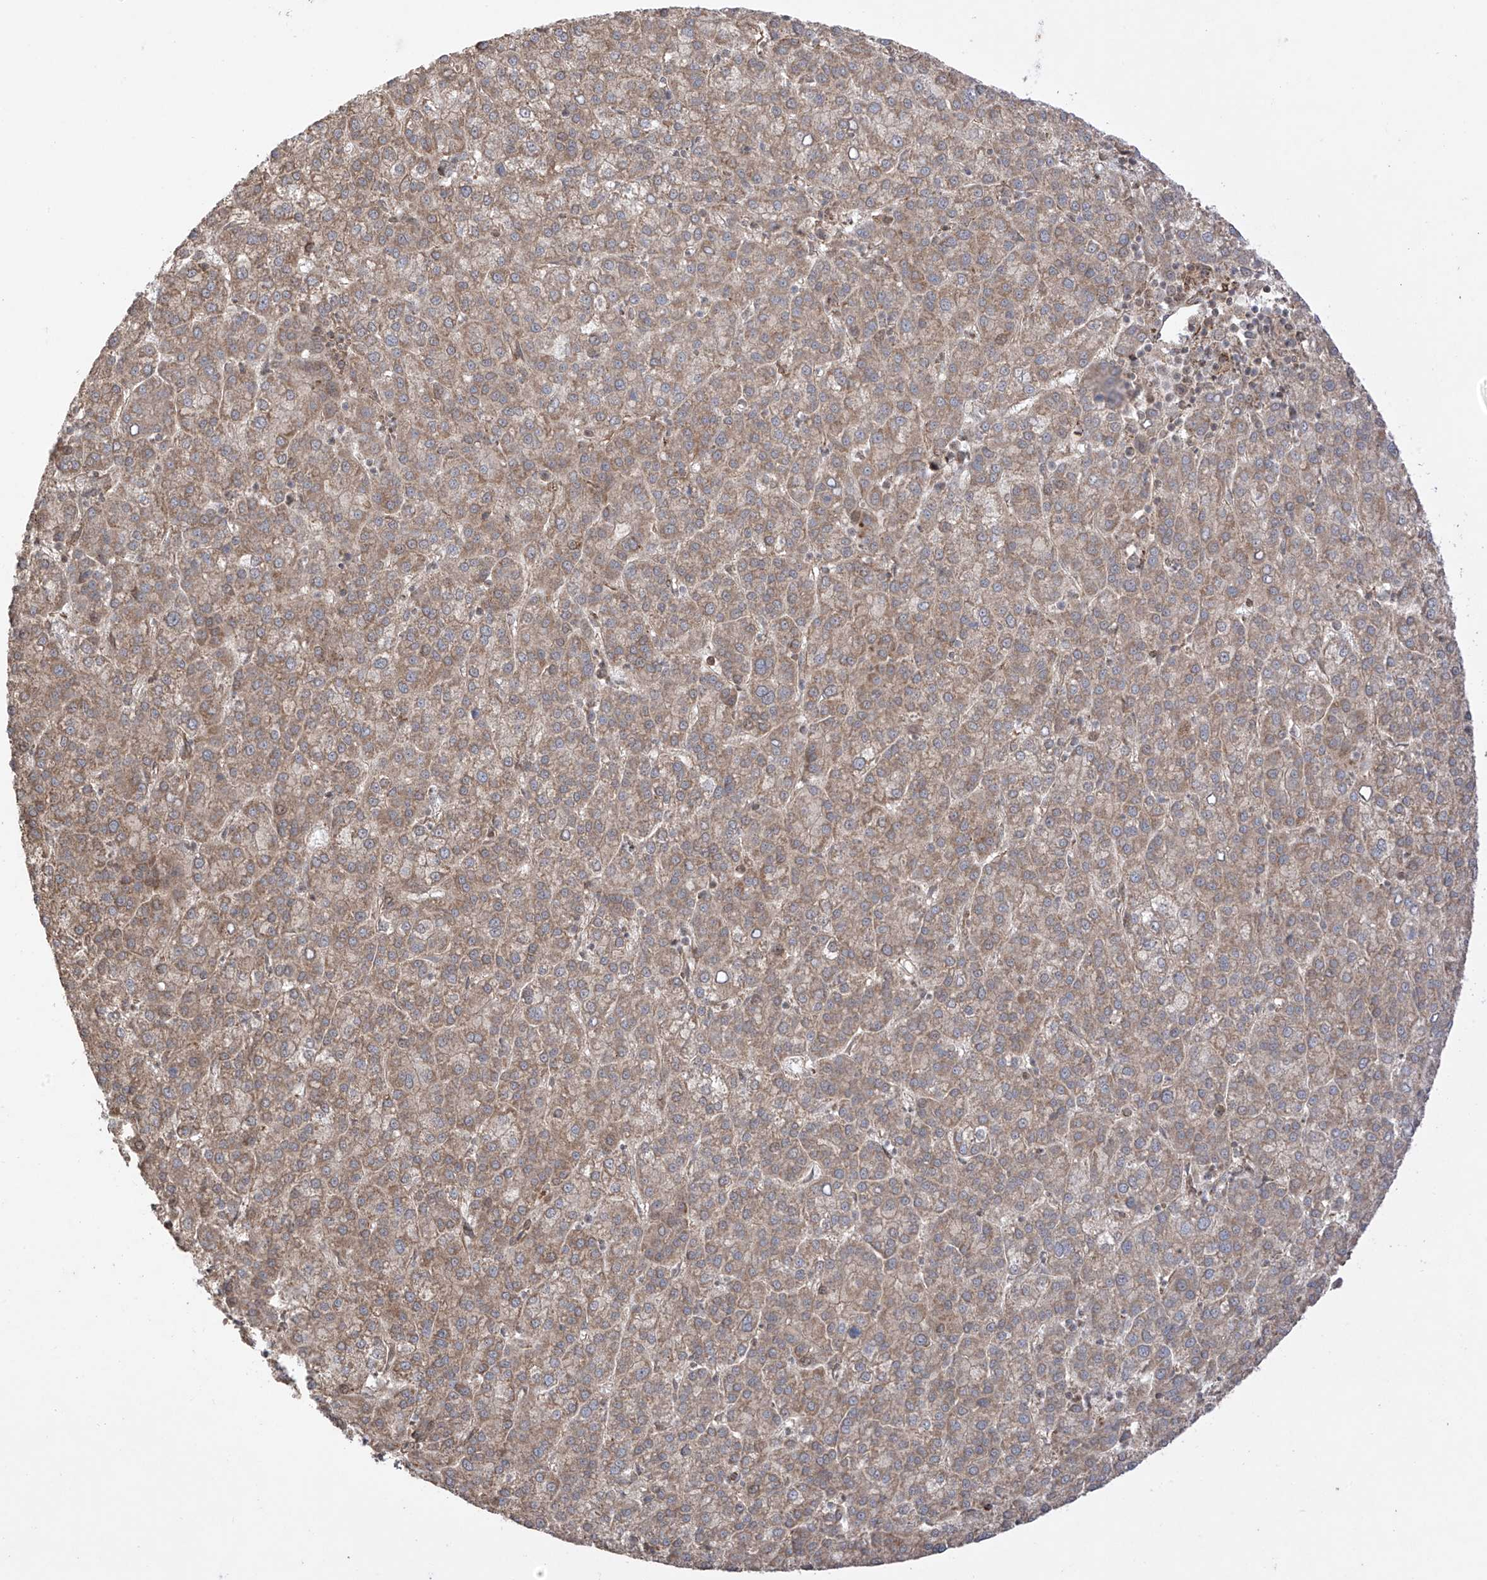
{"staining": {"intensity": "moderate", "quantity": ">75%", "location": "cytoplasmic/membranous"}, "tissue": "liver cancer", "cell_type": "Tumor cells", "image_type": "cancer", "snomed": [{"axis": "morphology", "description": "Carcinoma, Hepatocellular, NOS"}, {"axis": "topography", "description": "Liver"}], "caption": "Liver cancer stained for a protein demonstrates moderate cytoplasmic/membranous positivity in tumor cells. Nuclei are stained in blue.", "gene": "ABCD1", "patient": {"sex": "female", "age": 58}}